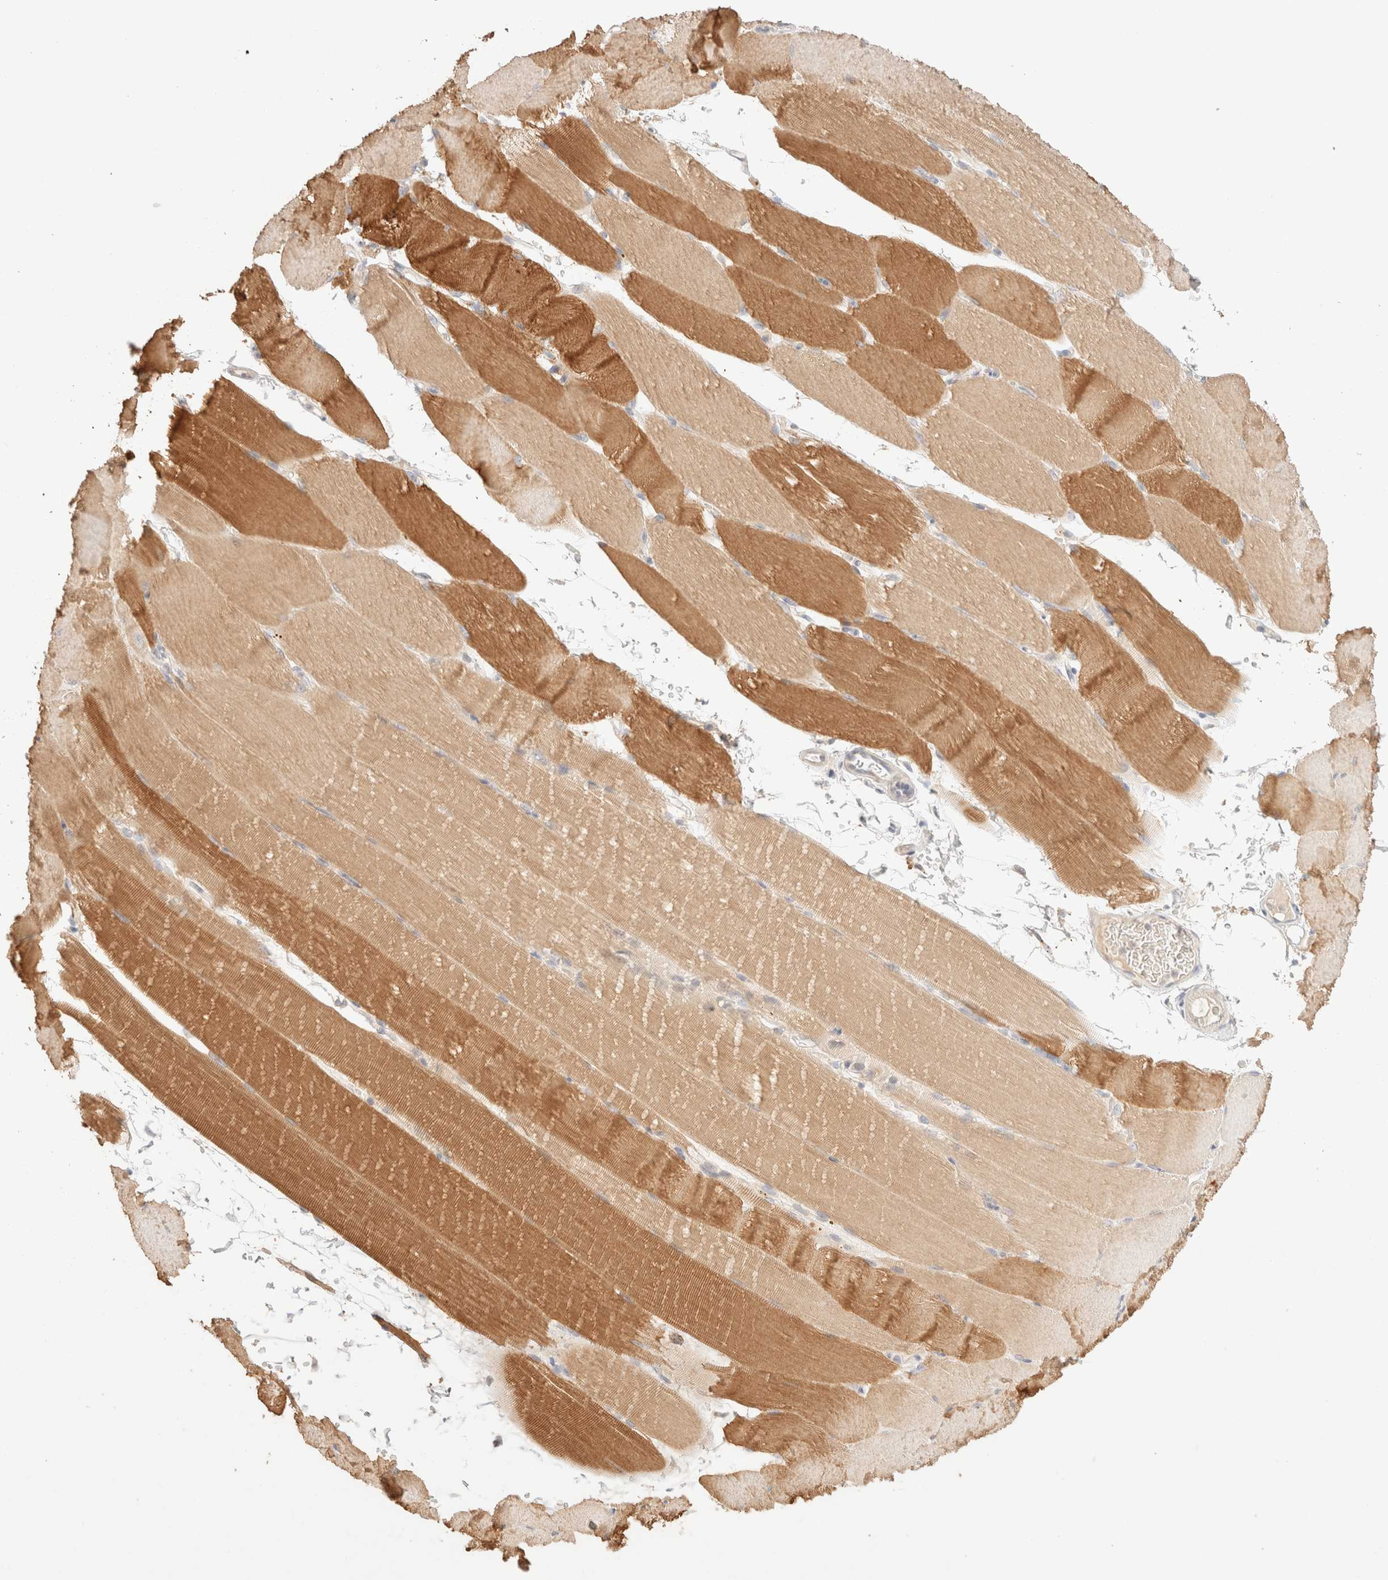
{"staining": {"intensity": "moderate", "quantity": ">75%", "location": "cytoplasmic/membranous"}, "tissue": "skeletal muscle", "cell_type": "Myocytes", "image_type": "normal", "snomed": [{"axis": "morphology", "description": "Normal tissue, NOS"}, {"axis": "topography", "description": "Skeletal muscle"}, {"axis": "topography", "description": "Parathyroid gland"}], "caption": "Myocytes display medium levels of moderate cytoplasmic/membranous positivity in approximately >75% of cells in unremarkable skeletal muscle. (brown staining indicates protein expression, while blue staining denotes nuclei).", "gene": "SARM1", "patient": {"sex": "female", "age": 37}}